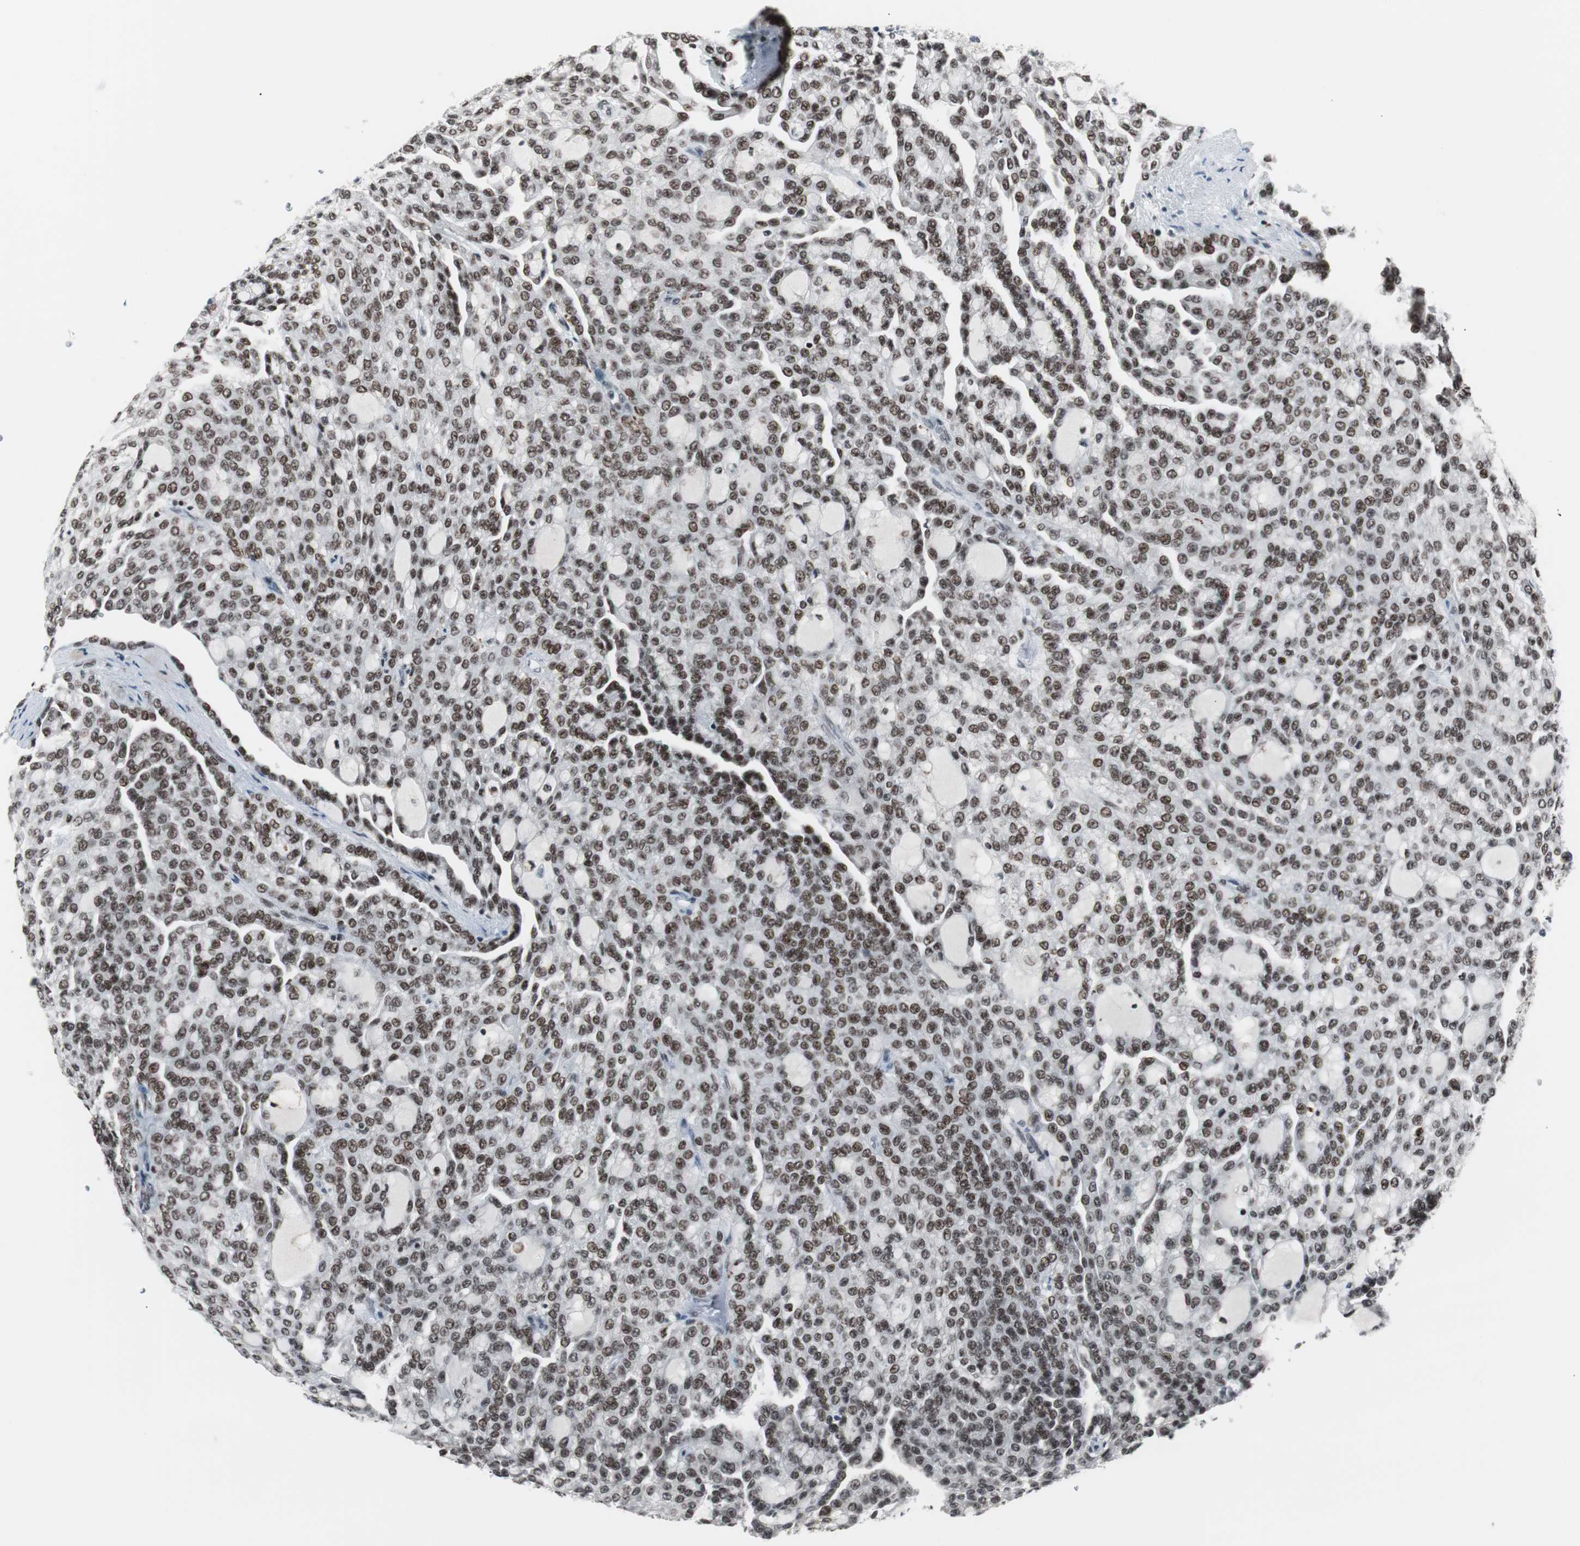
{"staining": {"intensity": "moderate", "quantity": ">75%", "location": "nuclear"}, "tissue": "renal cancer", "cell_type": "Tumor cells", "image_type": "cancer", "snomed": [{"axis": "morphology", "description": "Adenocarcinoma, NOS"}, {"axis": "topography", "description": "Kidney"}], "caption": "Human adenocarcinoma (renal) stained with a protein marker shows moderate staining in tumor cells.", "gene": "XRCC1", "patient": {"sex": "male", "age": 63}}